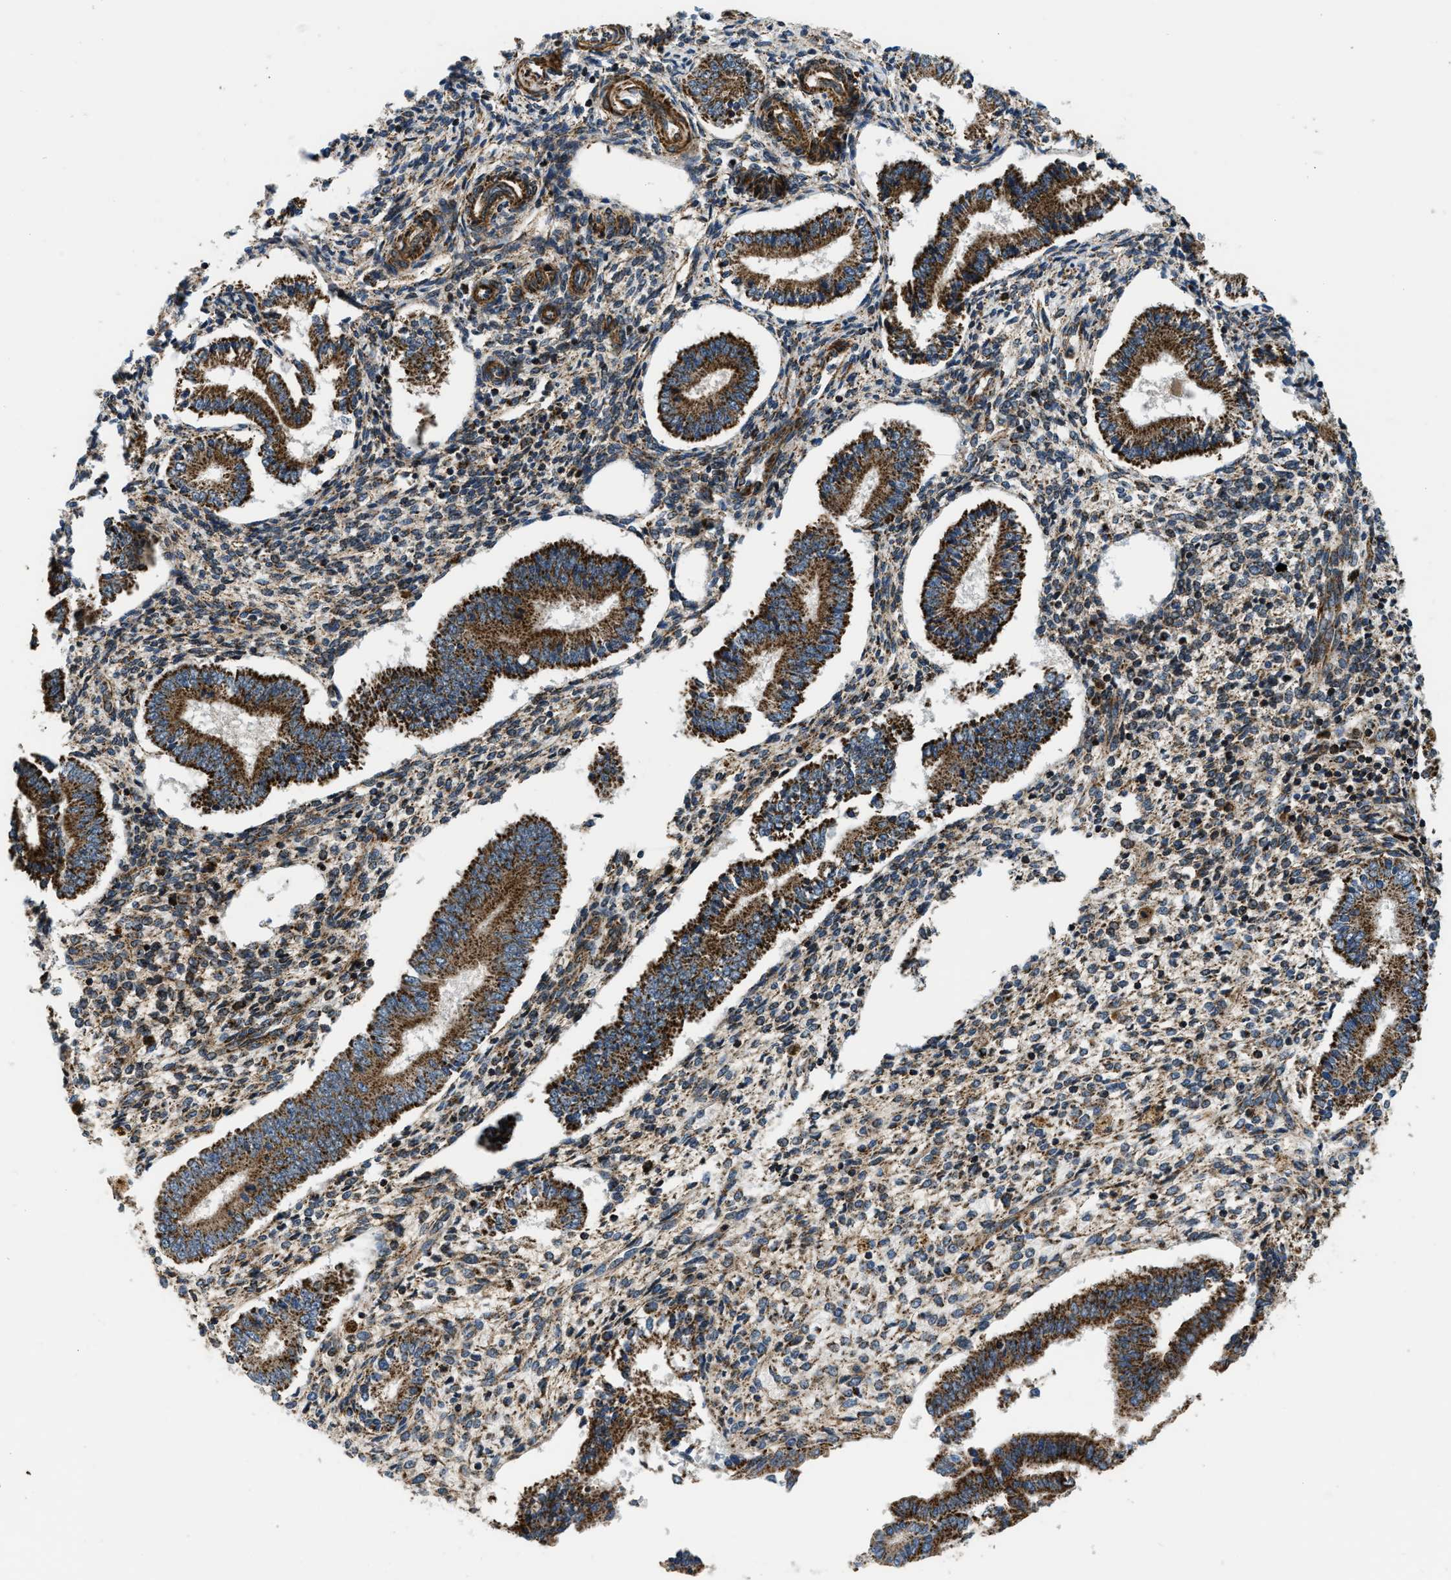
{"staining": {"intensity": "moderate", "quantity": ">75%", "location": "cytoplasmic/membranous"}, "tissue": "endometrium", "cell_type": "Cells in endometrial stroma", "image_type": "normal", "snomed": [{"axis": "morphology", "description": "Normal tissue, NOS"}, {"axis": "topography", "description": "Endometrium"}], "caption": "A high-resolution histopathology image shows immunohistochemistry (IHC) staining of normal endometrium, which shows moderate cytoplasmic/membranous expression in approximately >75% of cells in endometrial stroma. The staining was performed using DAB, with brown indicating positive protein expression. Nuclei are stained blue with hematoxylin.", "gene": "GSDME", "patient": {"sex": "female", "age": 42}}